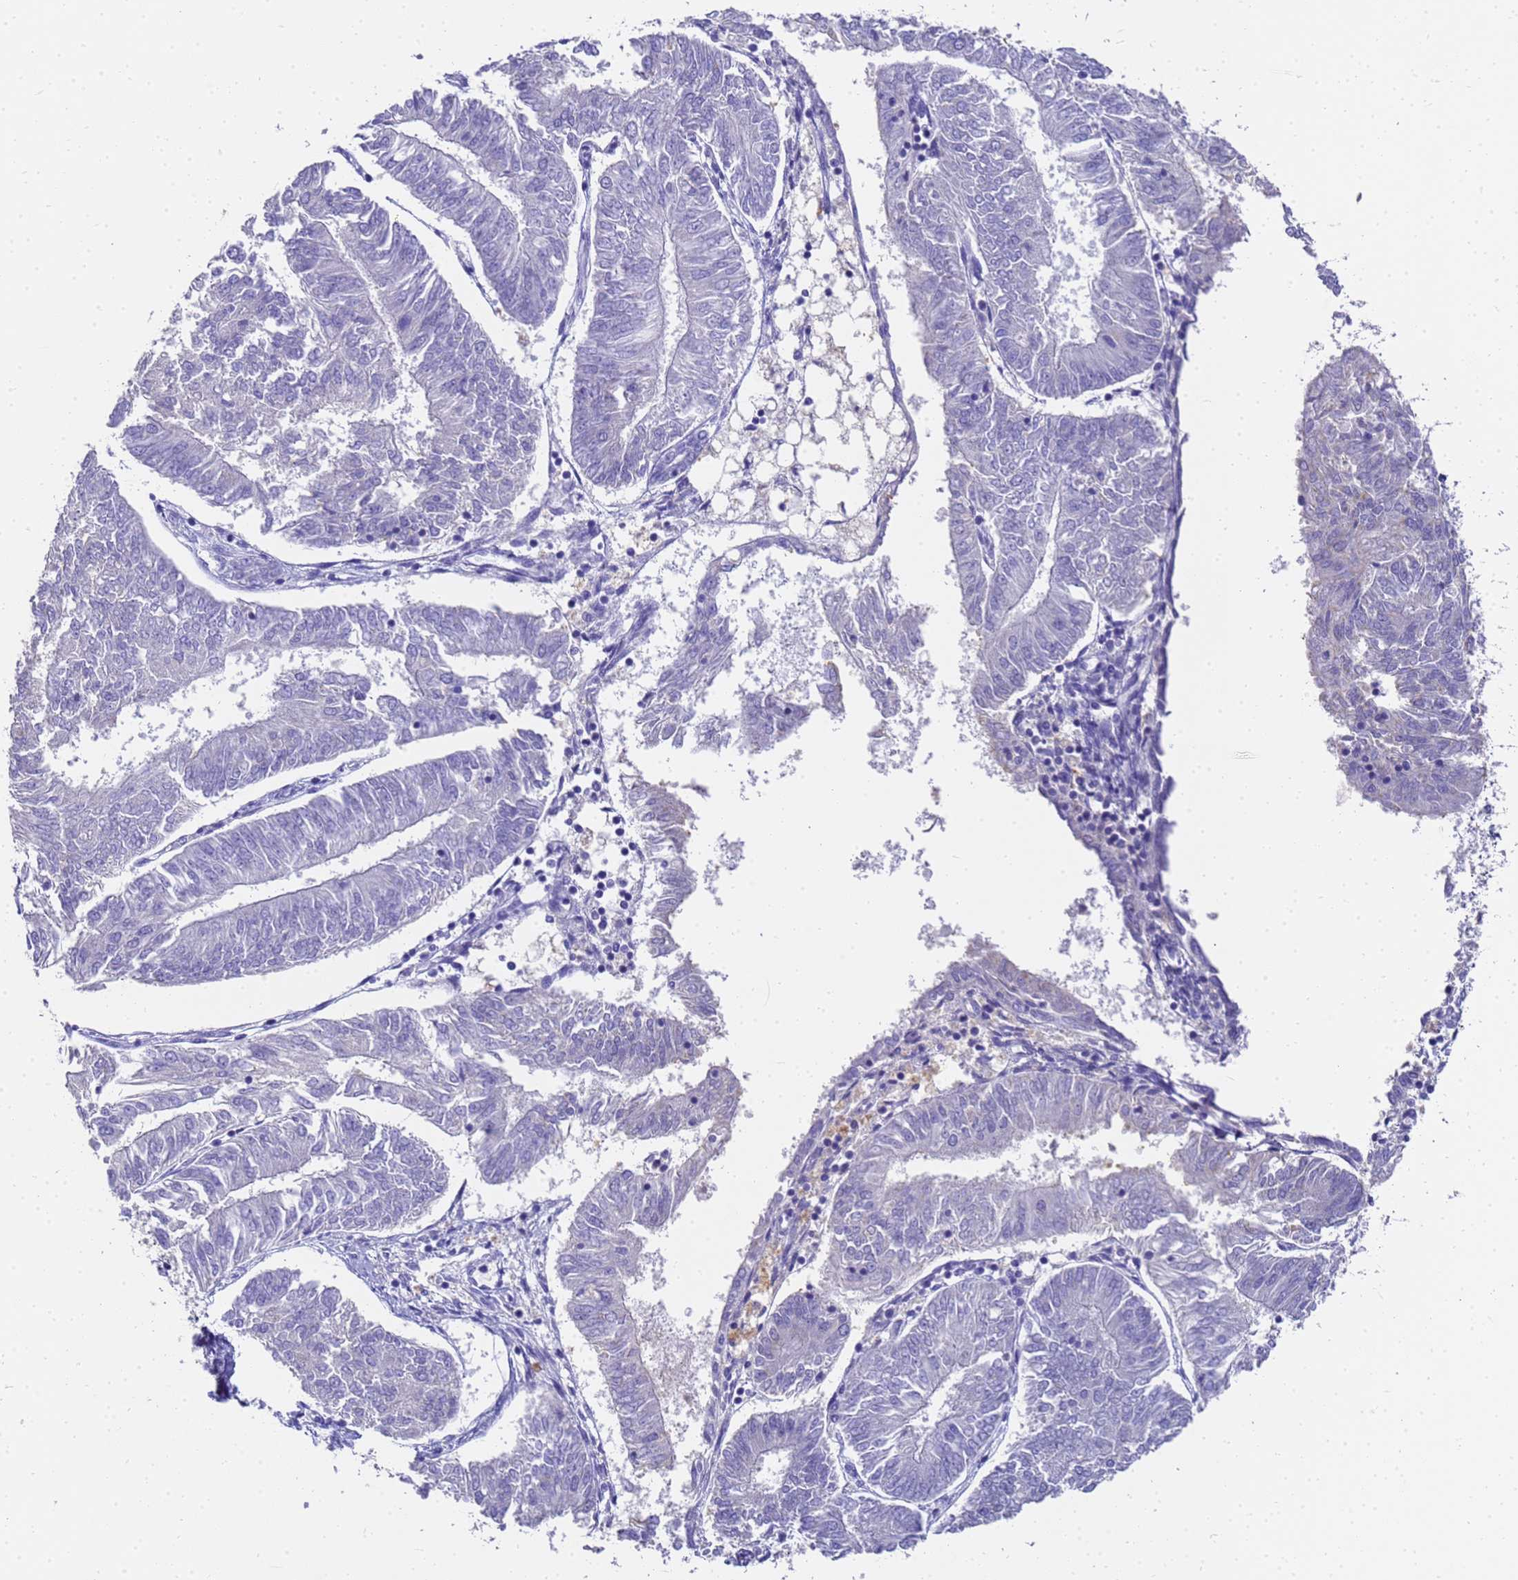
{"staining": {"intensity": "negative", "quantity": "none", "location": "none"}, "tissue": "endometrial cancer", "cell_type": "Tumor cells", "image_type": "cancer", "snomed": [{"axis": "morphology", "description": "Adenocarcinoma, NOS"}, {"axis": "topography", "description": "Endometrium"}], "caption": "Human endometrial cancer (adenocarcinoma) stained for a protein using immunohistochemistry displays no positivity in tumor cells.", "gene": "MS4A13", "patient": {"sex": "female", "age": 58}}